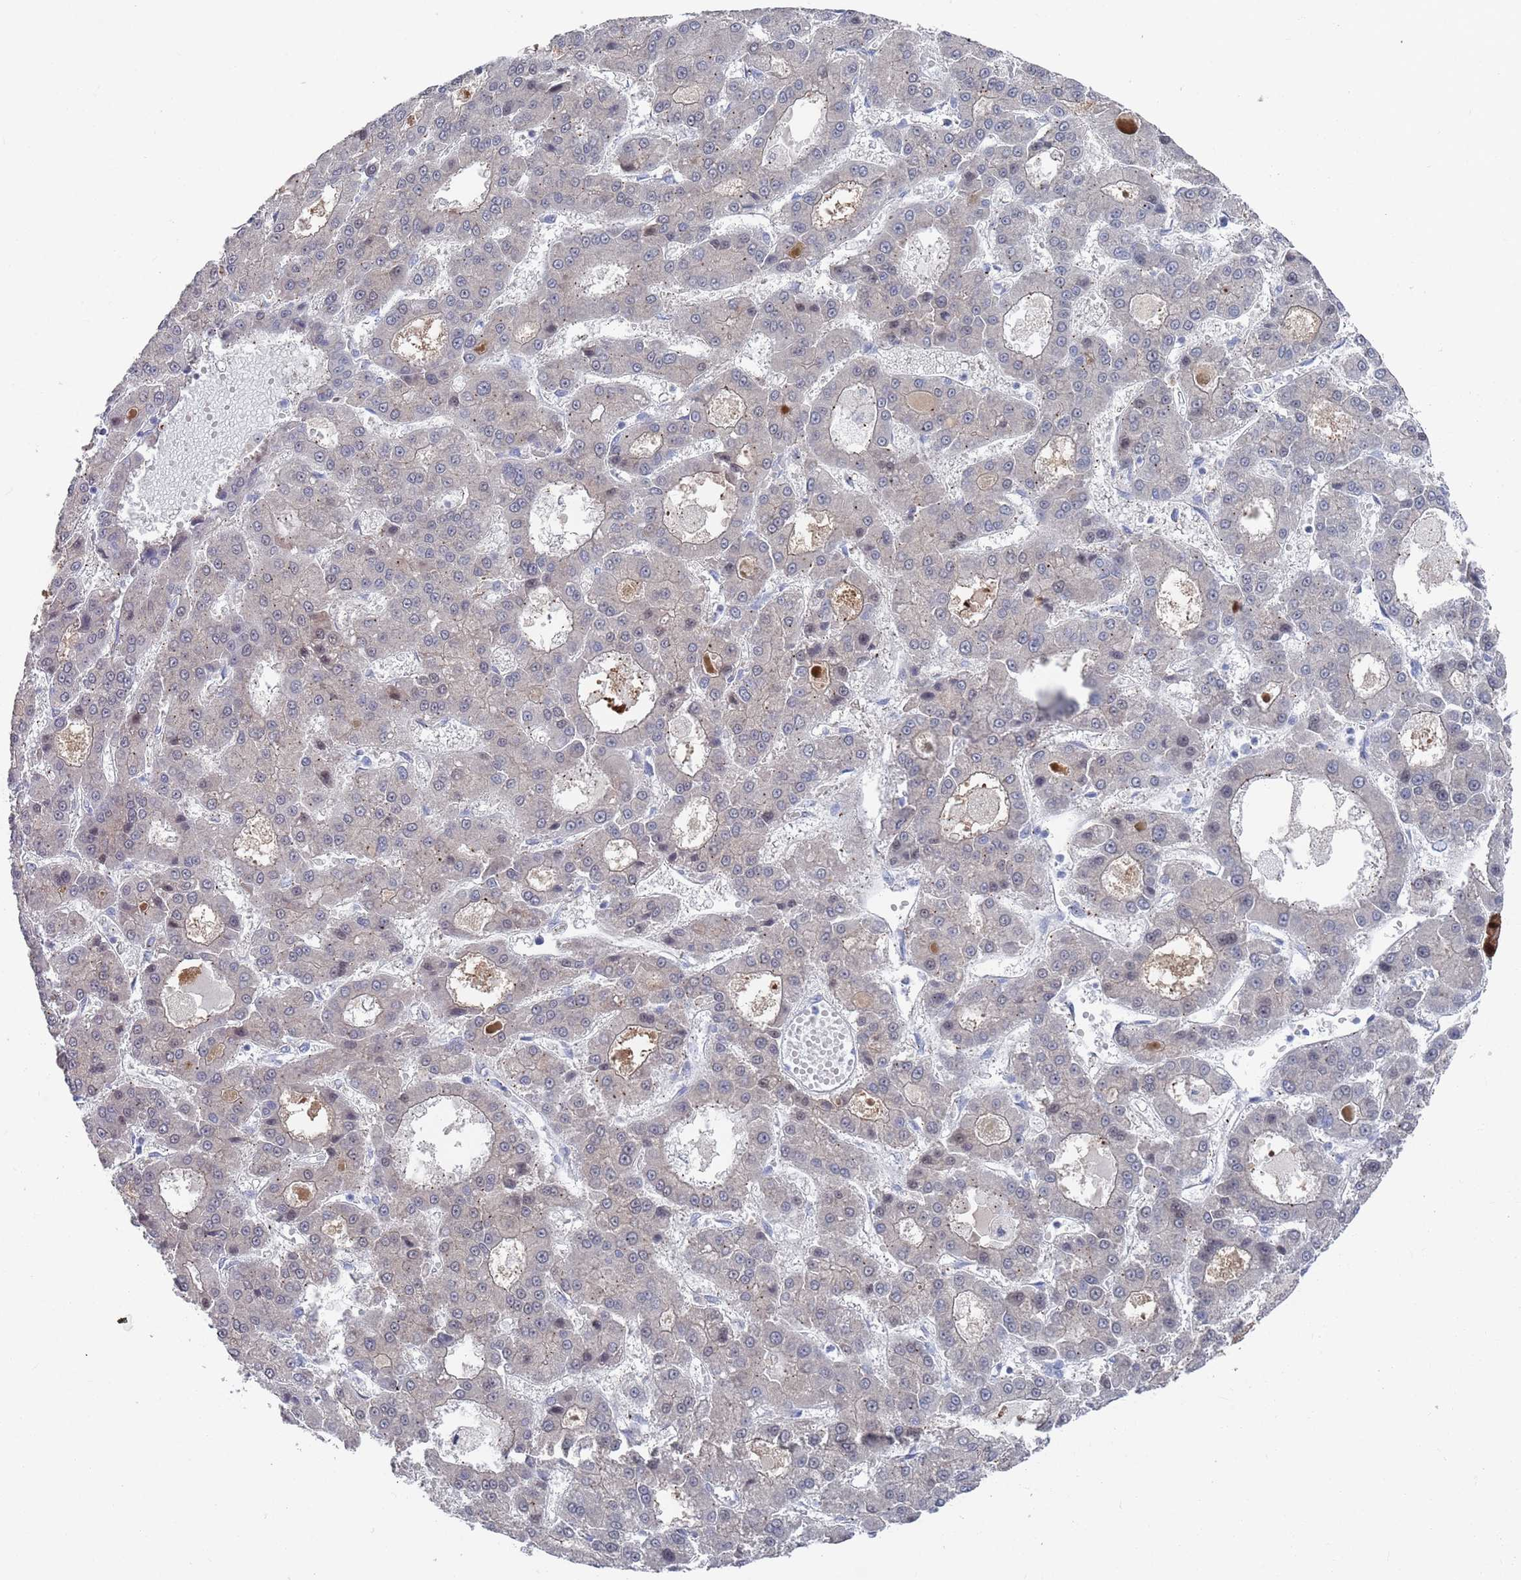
{"staining": {"intensity": "weak", "quantity": "<25%", "location": "cytoplasmic/membranous,nuclear"}, "tissue": "liver cancer", "cell_type": "Tumor cells", "image_type": "cancer", "snomed": [{"axis": "morphology", "description": "Carcinoma, Hepatocellular, NOS"}, {"axis": "topography", "description": "Liver"}], "caption": "Tumor cells show no significant protein expression in liver cancer (hepatocellular carcinoma).", "gene": "MAT1A", "patient": {"sex": "male", "age": 70}}